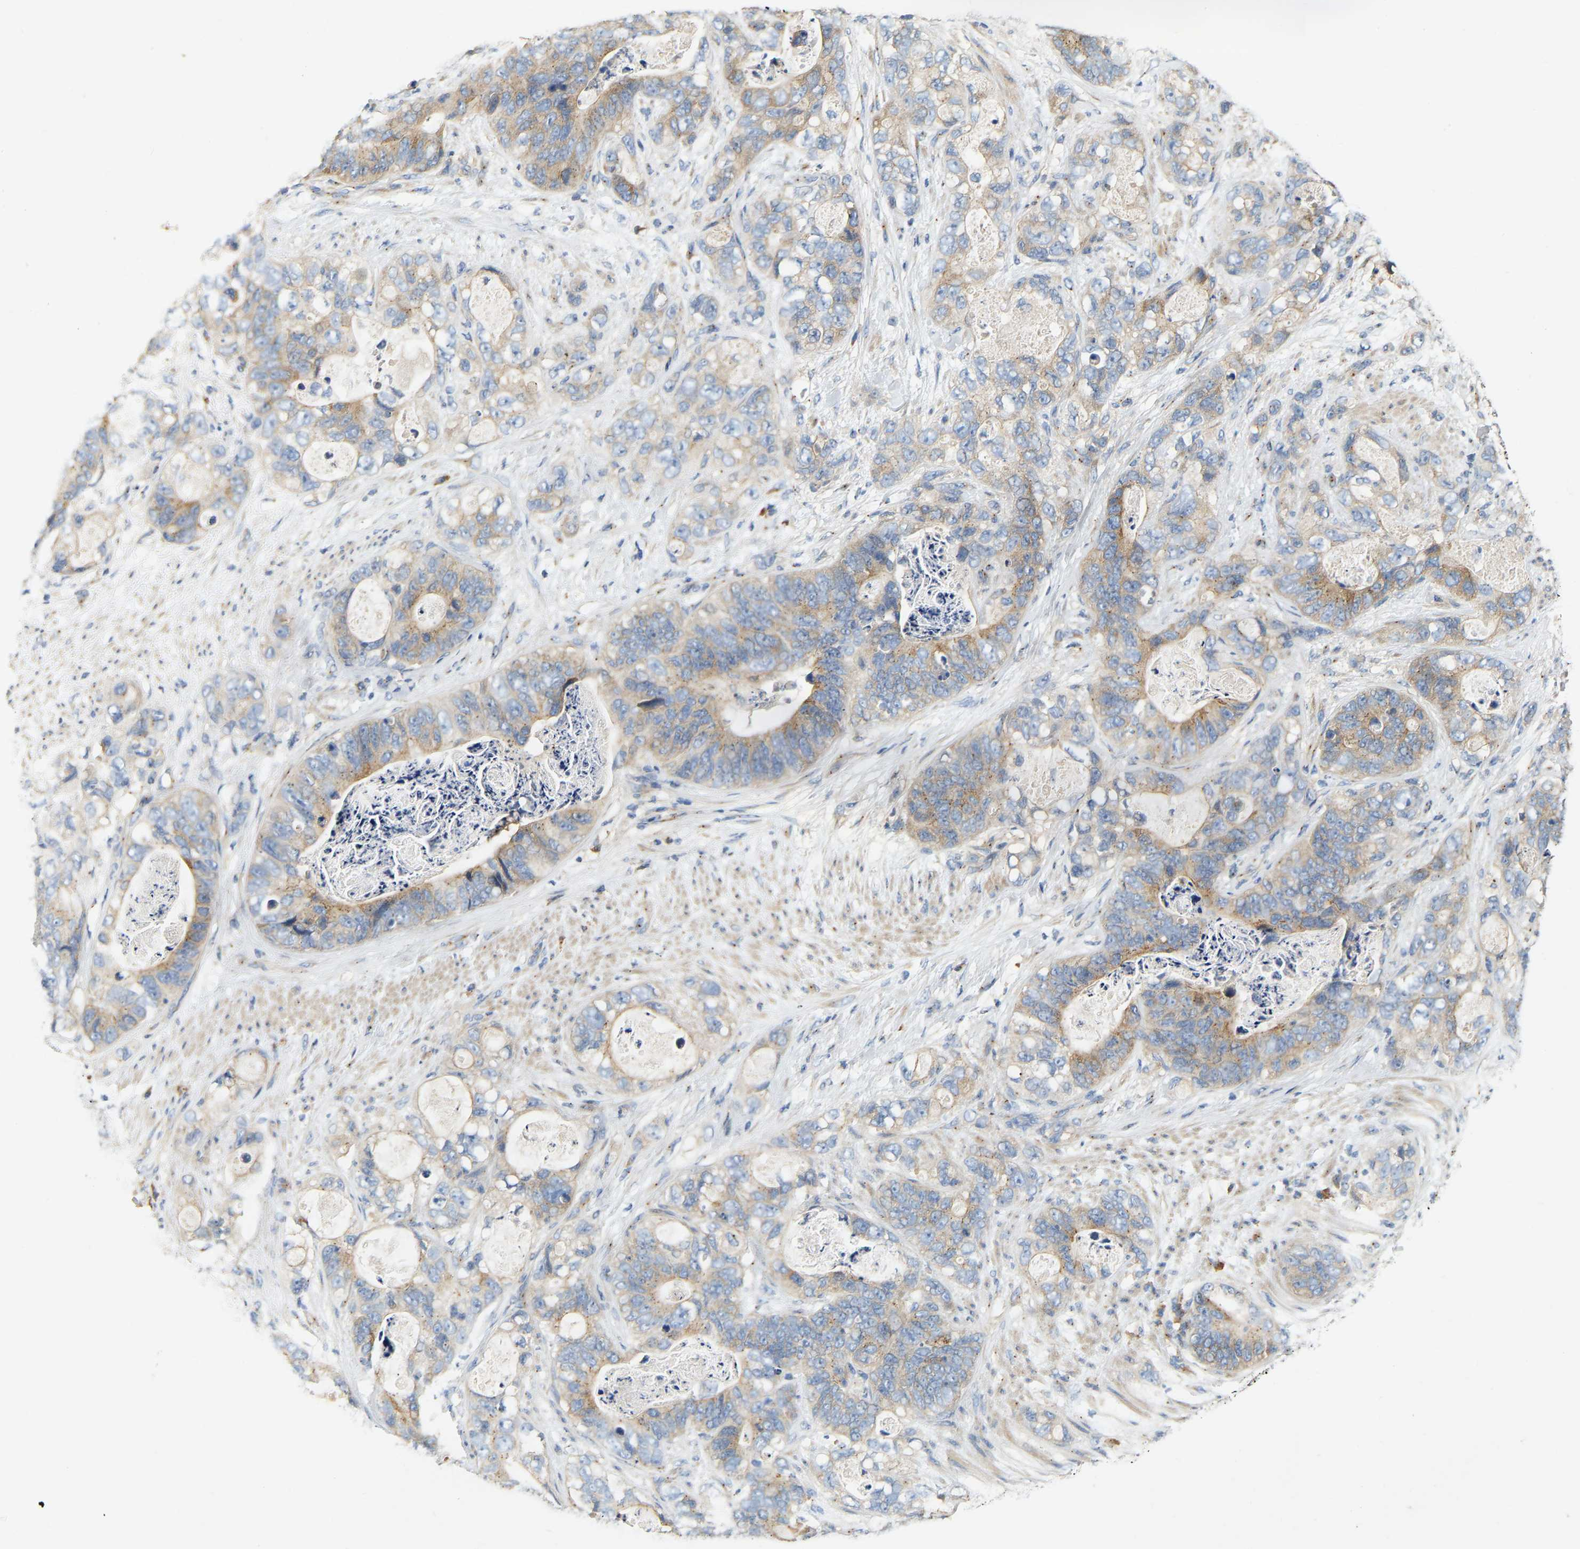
{"staining": {"intensity": "moderate", "quantity": ">75%", "location": "cytoplasmic/membranous"}, "tissue": "stomach cancer", "cell_type": "Tumor cells", "image_type": "cancer", "snomed": [{"axis": "morphology", "description": "Normal tissue, NOS"}, {"axis": "morphology", "description": "Adenocarcinoma, NOS"}, {"axis": "topography", "description": "Stomach"}], "caption": "A histopathology image of stomach adenocarcinoma stained for a protein reveals moderate cytoplasmic/membranous brown staining in tumor cells.", "gene": "PCNT", "patient": {"sex": "female", "age": 89}}